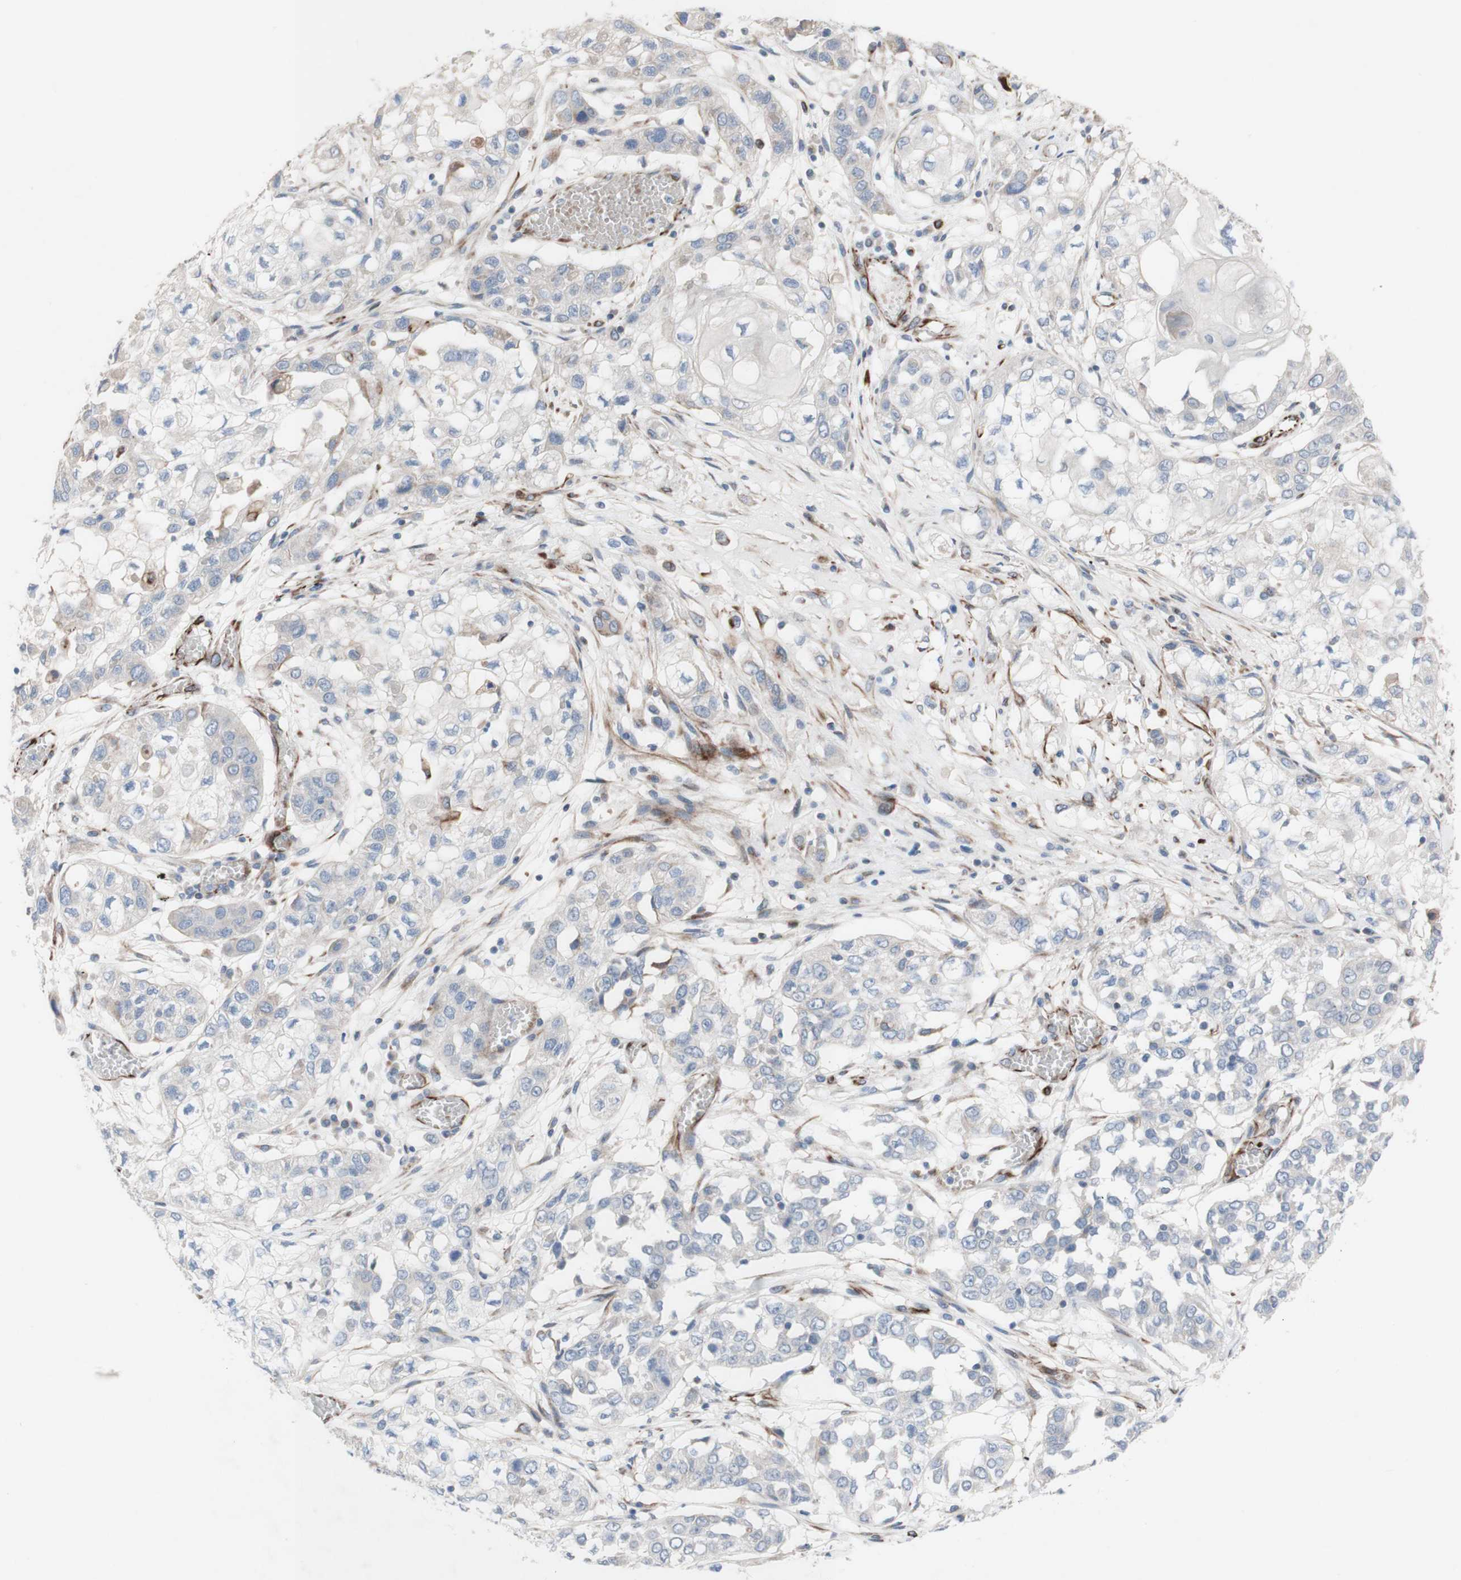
{"staining": {"intensity": "negative", "quantity": "none", "location": "none"}, "tissue": "lung cancer", "cell_type": "Tumor cells", "image_type": "cancer", "snomed": [{"axis": "morphology", "description": "Squamous cell carcinoma, NOS"}, {"axis": "topography", "description": "Lung"}], "caption": "The immunohistochemistry (IHC) micrograph has no significant staining in tumor cells of lung cancer tissue.", "gene": "AGPAT5", "patient": {"sex": "male", "age": 71}}